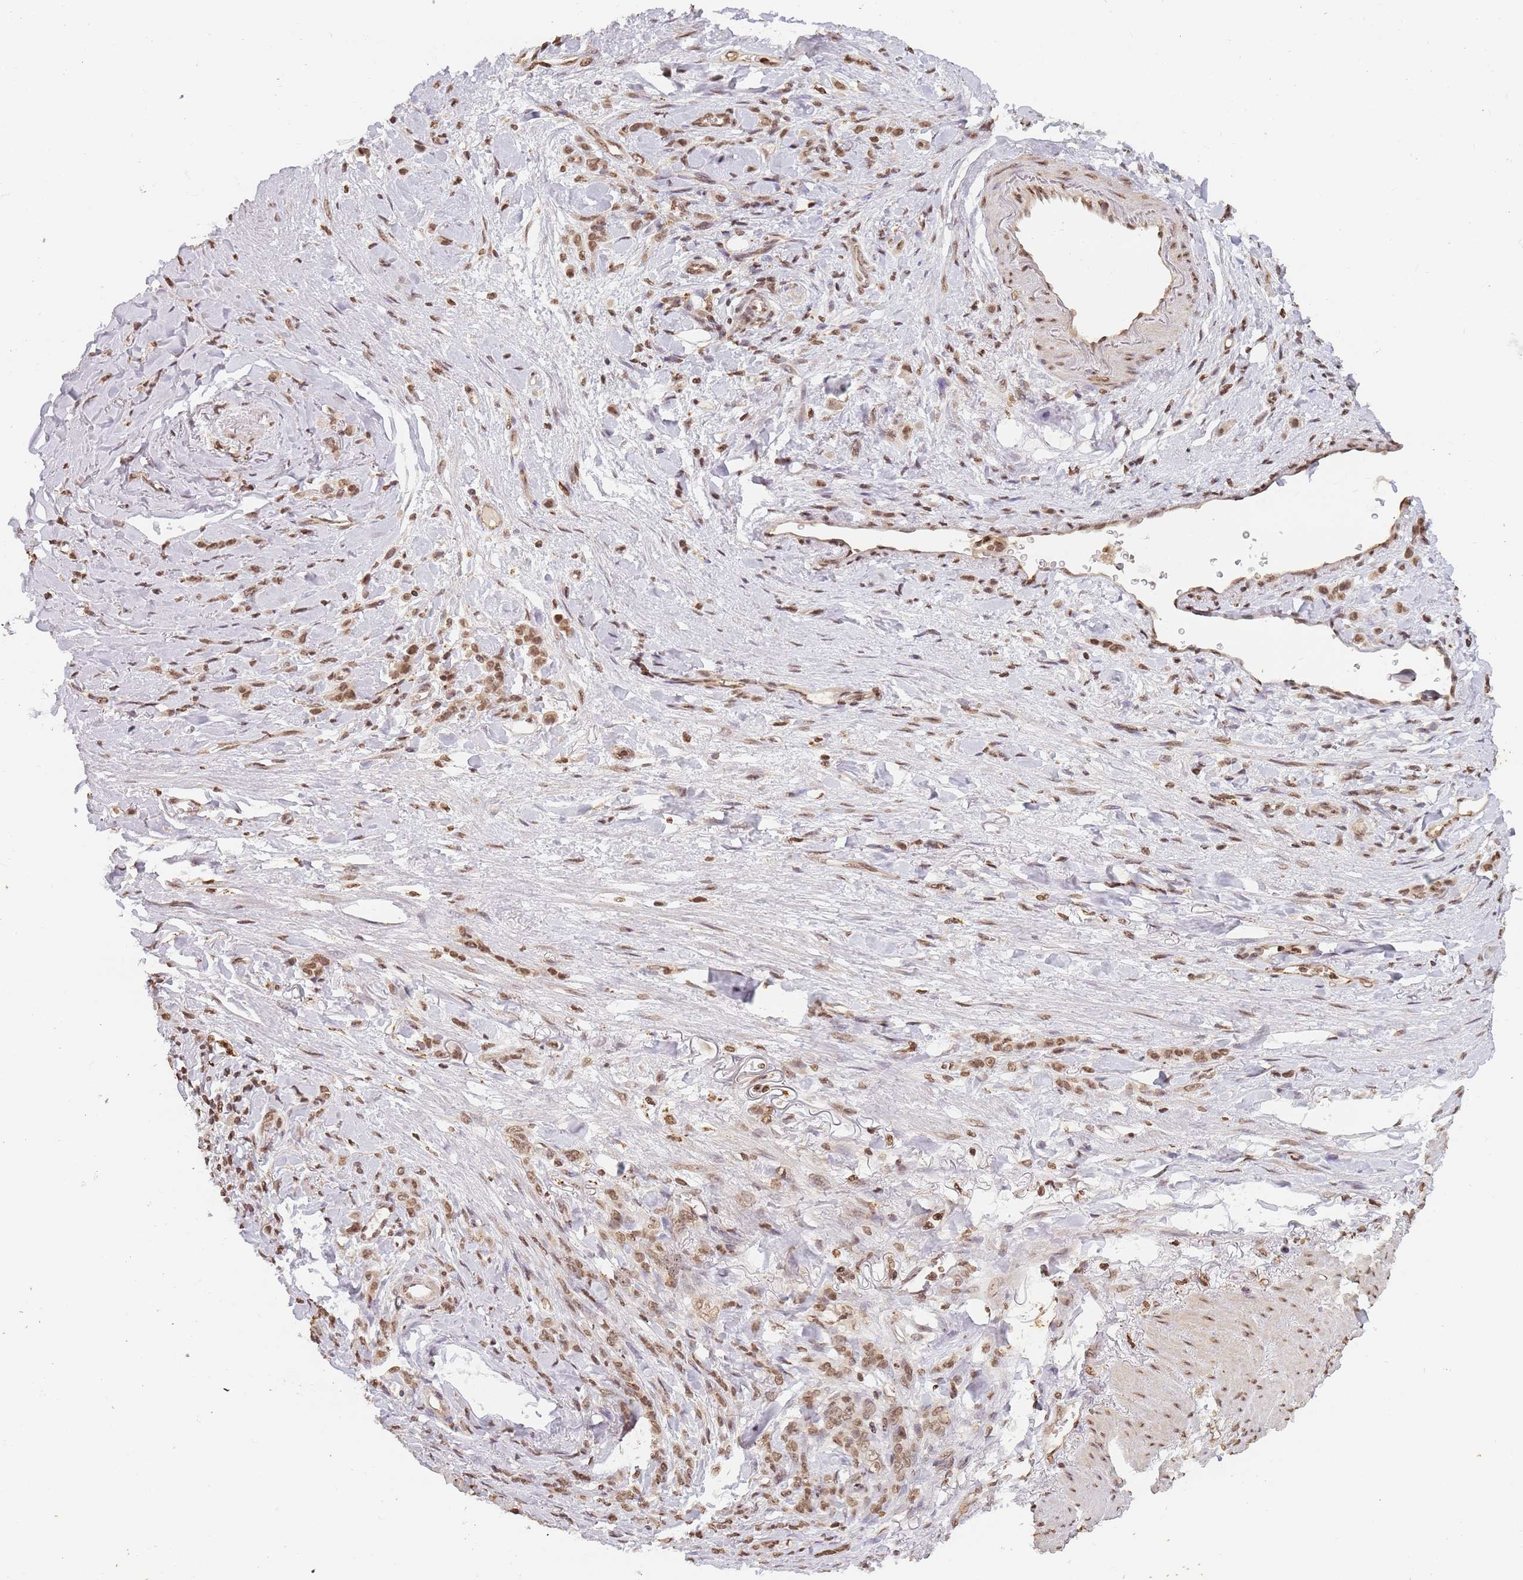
{"staining": {"intensity": "moderate", "quantity": ">75%", "location": "nuclear"}, "tissue": "stomach cancer", "cell_type": "Tumor cells", "image_type": "cancer", "snomed": [{"axis": "morphology", "description": "Normal tissue, NOS"}, {"axis": "morphology", "description": "Adenocarcinoma, NOS"}, {"axis": "topography", "description": "Stomach"}], "caption": "The histopathology image displays staining of stomach adenocarcinoma, revealing moderate nuclear protein staining (brown color) within tumor cells. The staining was performed using DAB (3,3'-diaminobenzidine), with brown indicating positive protein expression. Nuclei are stained blue with hematoxylin.", "gene": "WWTR1", "patient": {"sex": "male", "age": 82}}